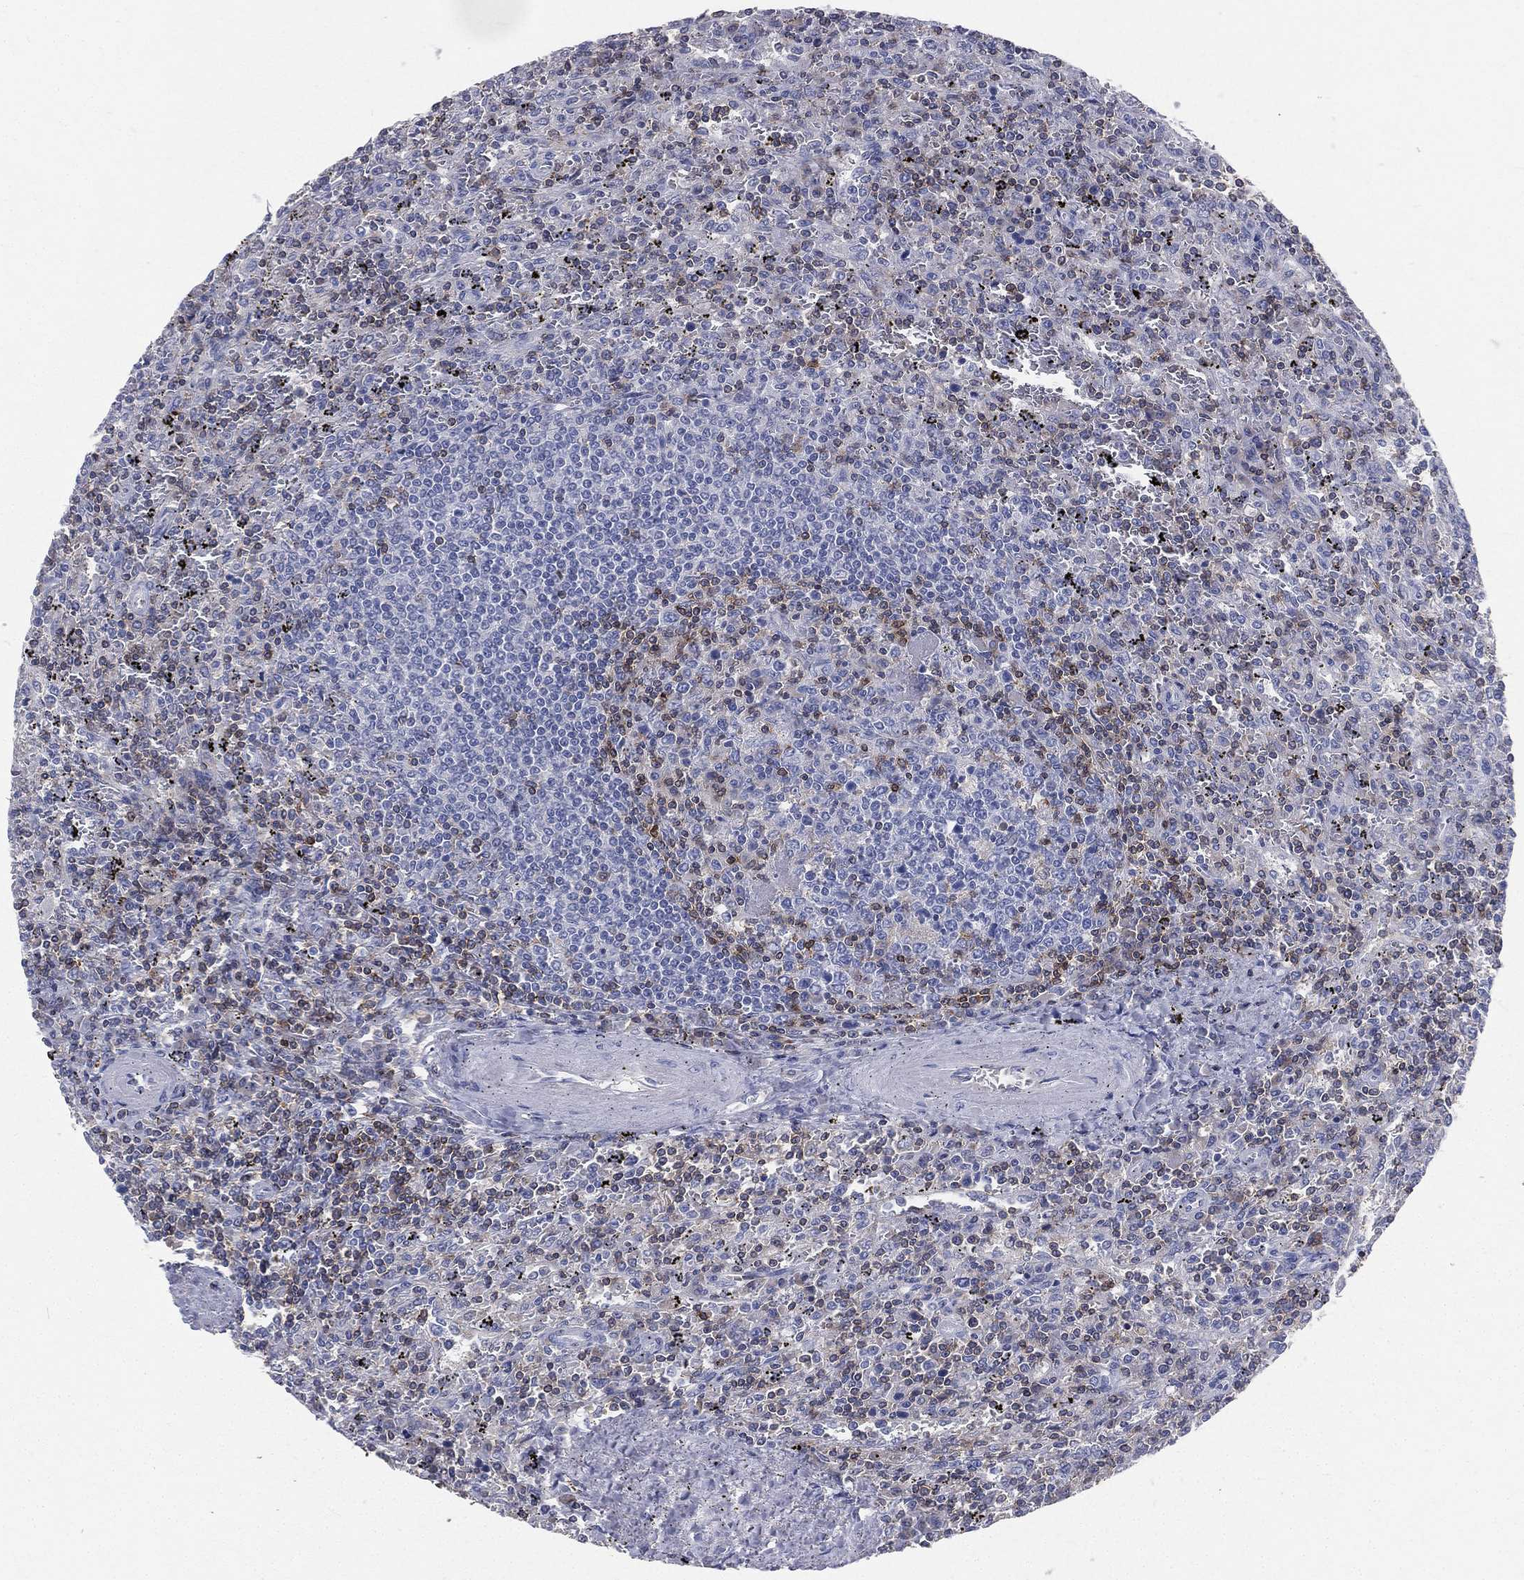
{"staining": {"intensity": "negative", "quantity": "none", "location": "none"}, "tissue": "lymphoma", "cell_type": "Tumor cells", "image_type": "cancer", "snomed": [{"axis": "morphology", "description": "Malignant lymphoma, non-Hodgkin's type, Low grade"}, {"axis": "topography", "description": "Spleen"}], "caption": "This is an IHC photomicrograph of lymphoma. There is no staining in tumor cells.", "gene": "CD3D", "patient": {"sex": "male", "age": 62}}